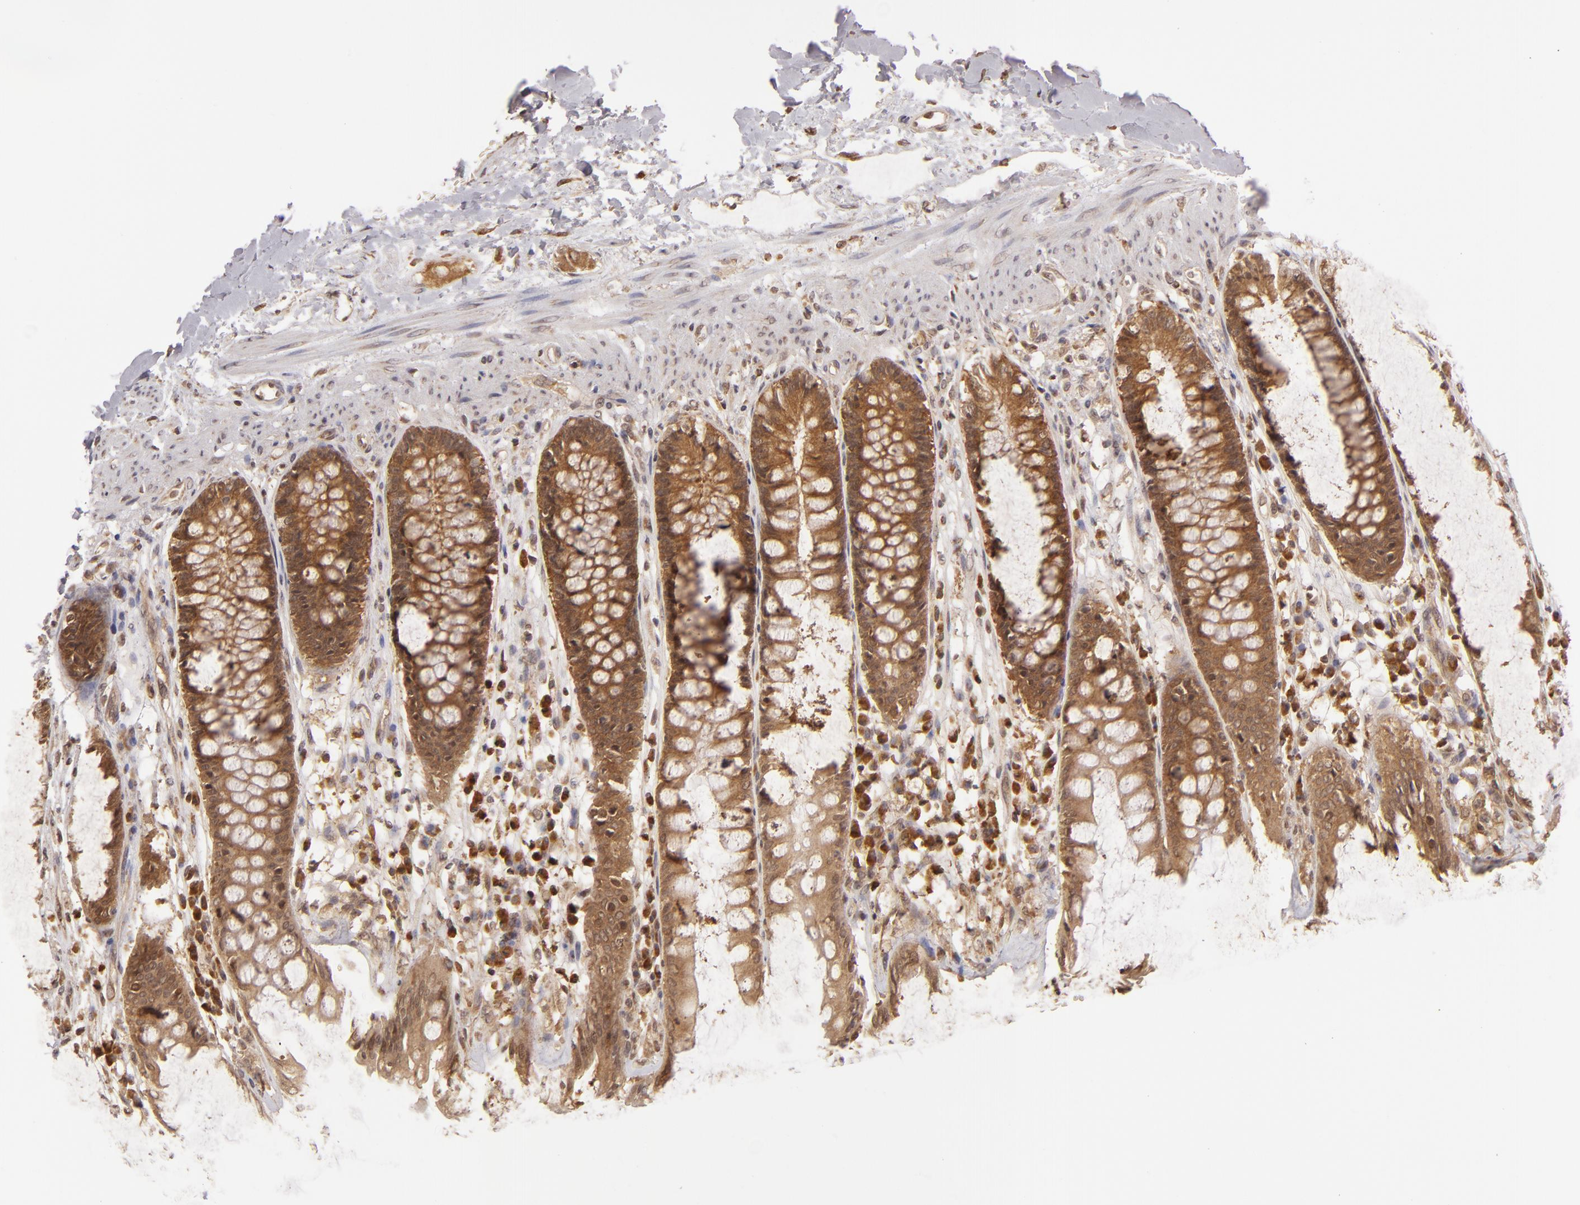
{"staining": {"intensity": "moderate", "quantity": ">75%", "location": "cytoplasmic/membranous"}, "tissue": "rectum", "cell_type": "Glandular cells", "image_type": "normal", "snomed": [{"axis": "morphology", "description": "Normal tissue, NOS"}, {"axis": "topography", "description": "Rectum"}], "caption": "IHC (DAB) staining of benign human rectum displays moderate cytoplasmic/membranous protein expression in about >75% of glandular cells. The protein is shown in brown color, while the nuclei are stained blue.", "gene": "MAPK3", "patient": {"sex": "female", "age": 46}}